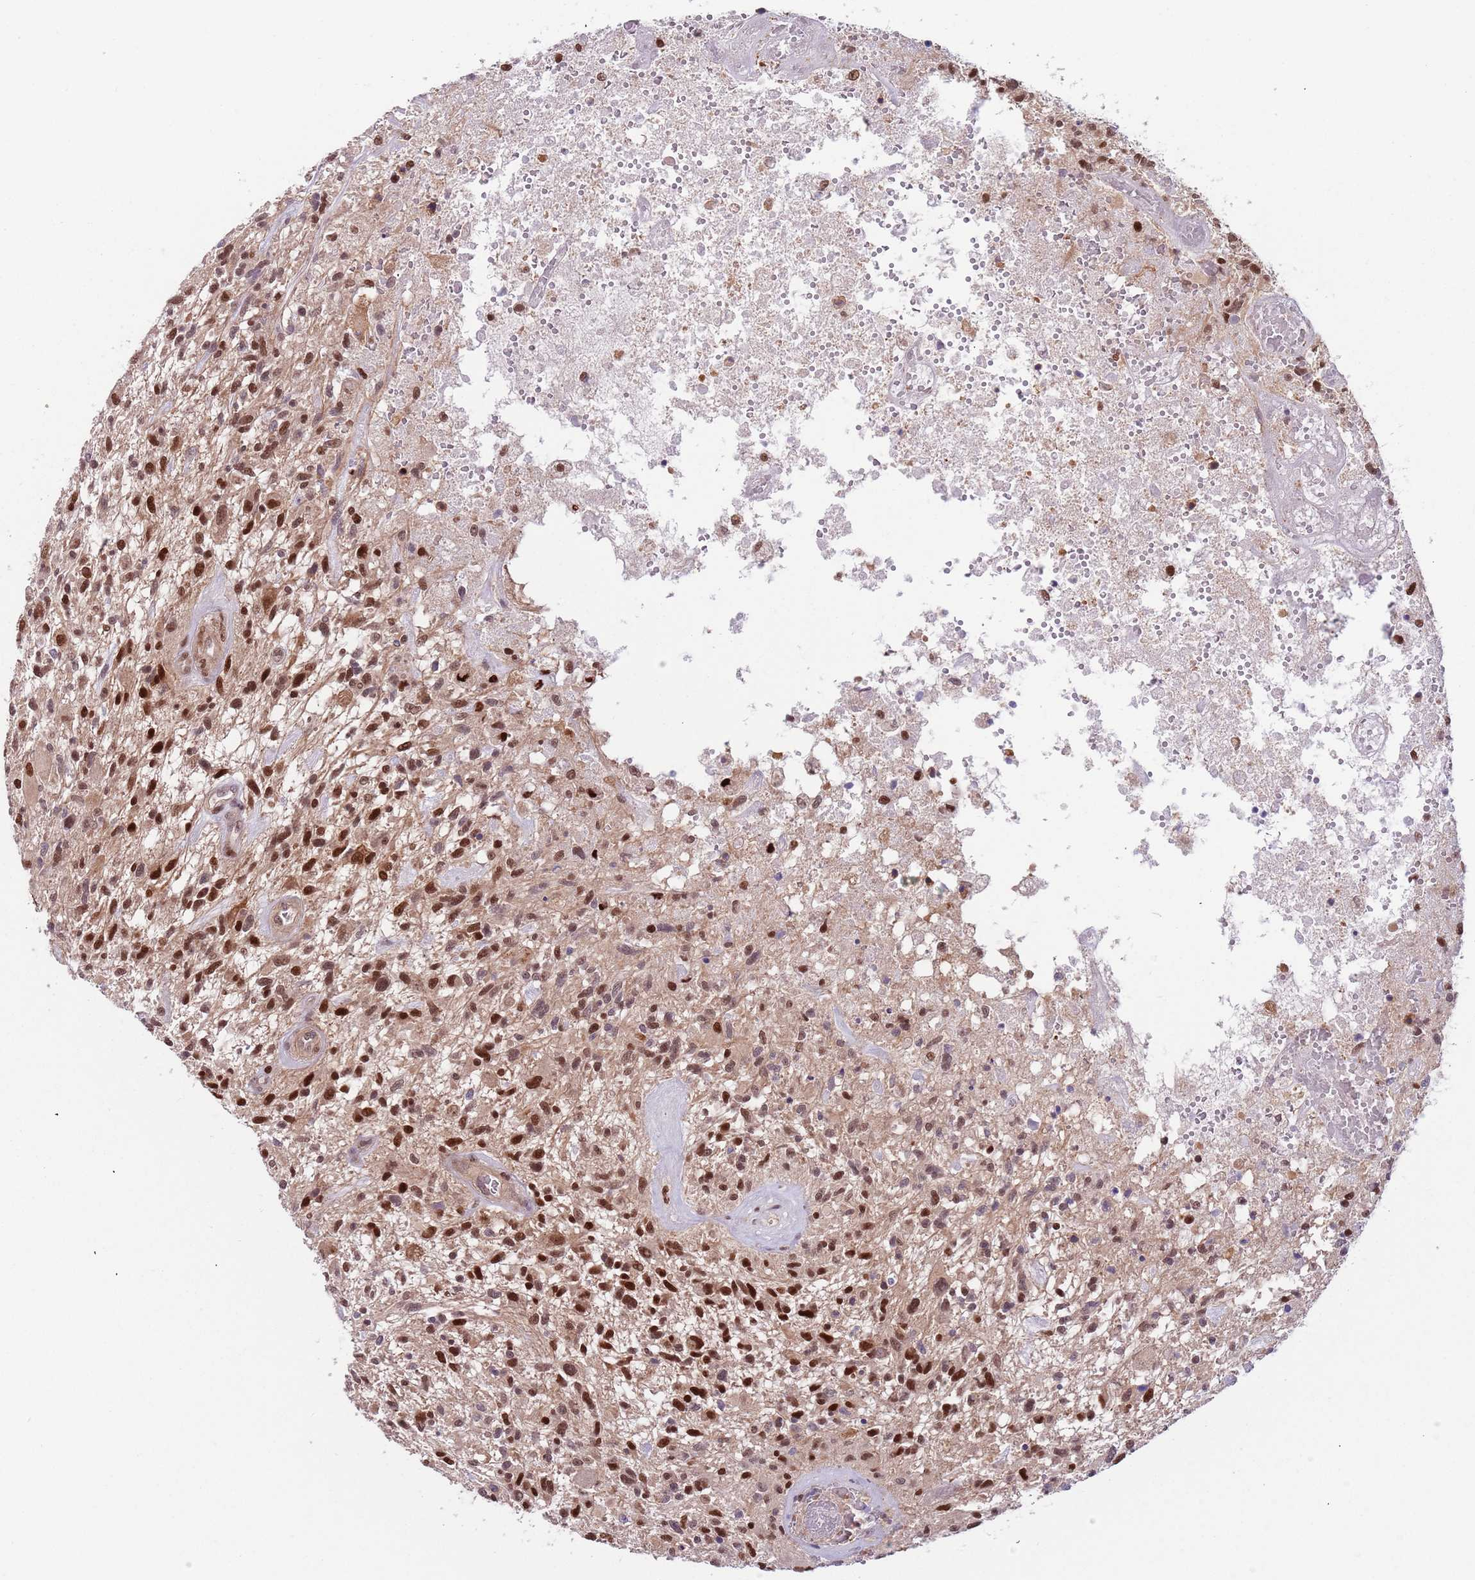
{"staining": {"intensity": "moderate", "quantity": ">75%", "location": "nuclear"}, "tissue": "glioma", "cell_type": "Tumor cells", "image_type": "cancer", "snomed": [{"axis": "morphology", "description": "Glioma, malignant, High grade"}, {"axis": "topography", "description": "Brain"}], "caption": "The histopathology image reveals immunohistochemical staining of malignant high-grade glioma. There is moderate nuclear staining is present in about >75% of tumor cells.", "gene": "RMND5B", "patient": {"sex": "male", "age": 47}}